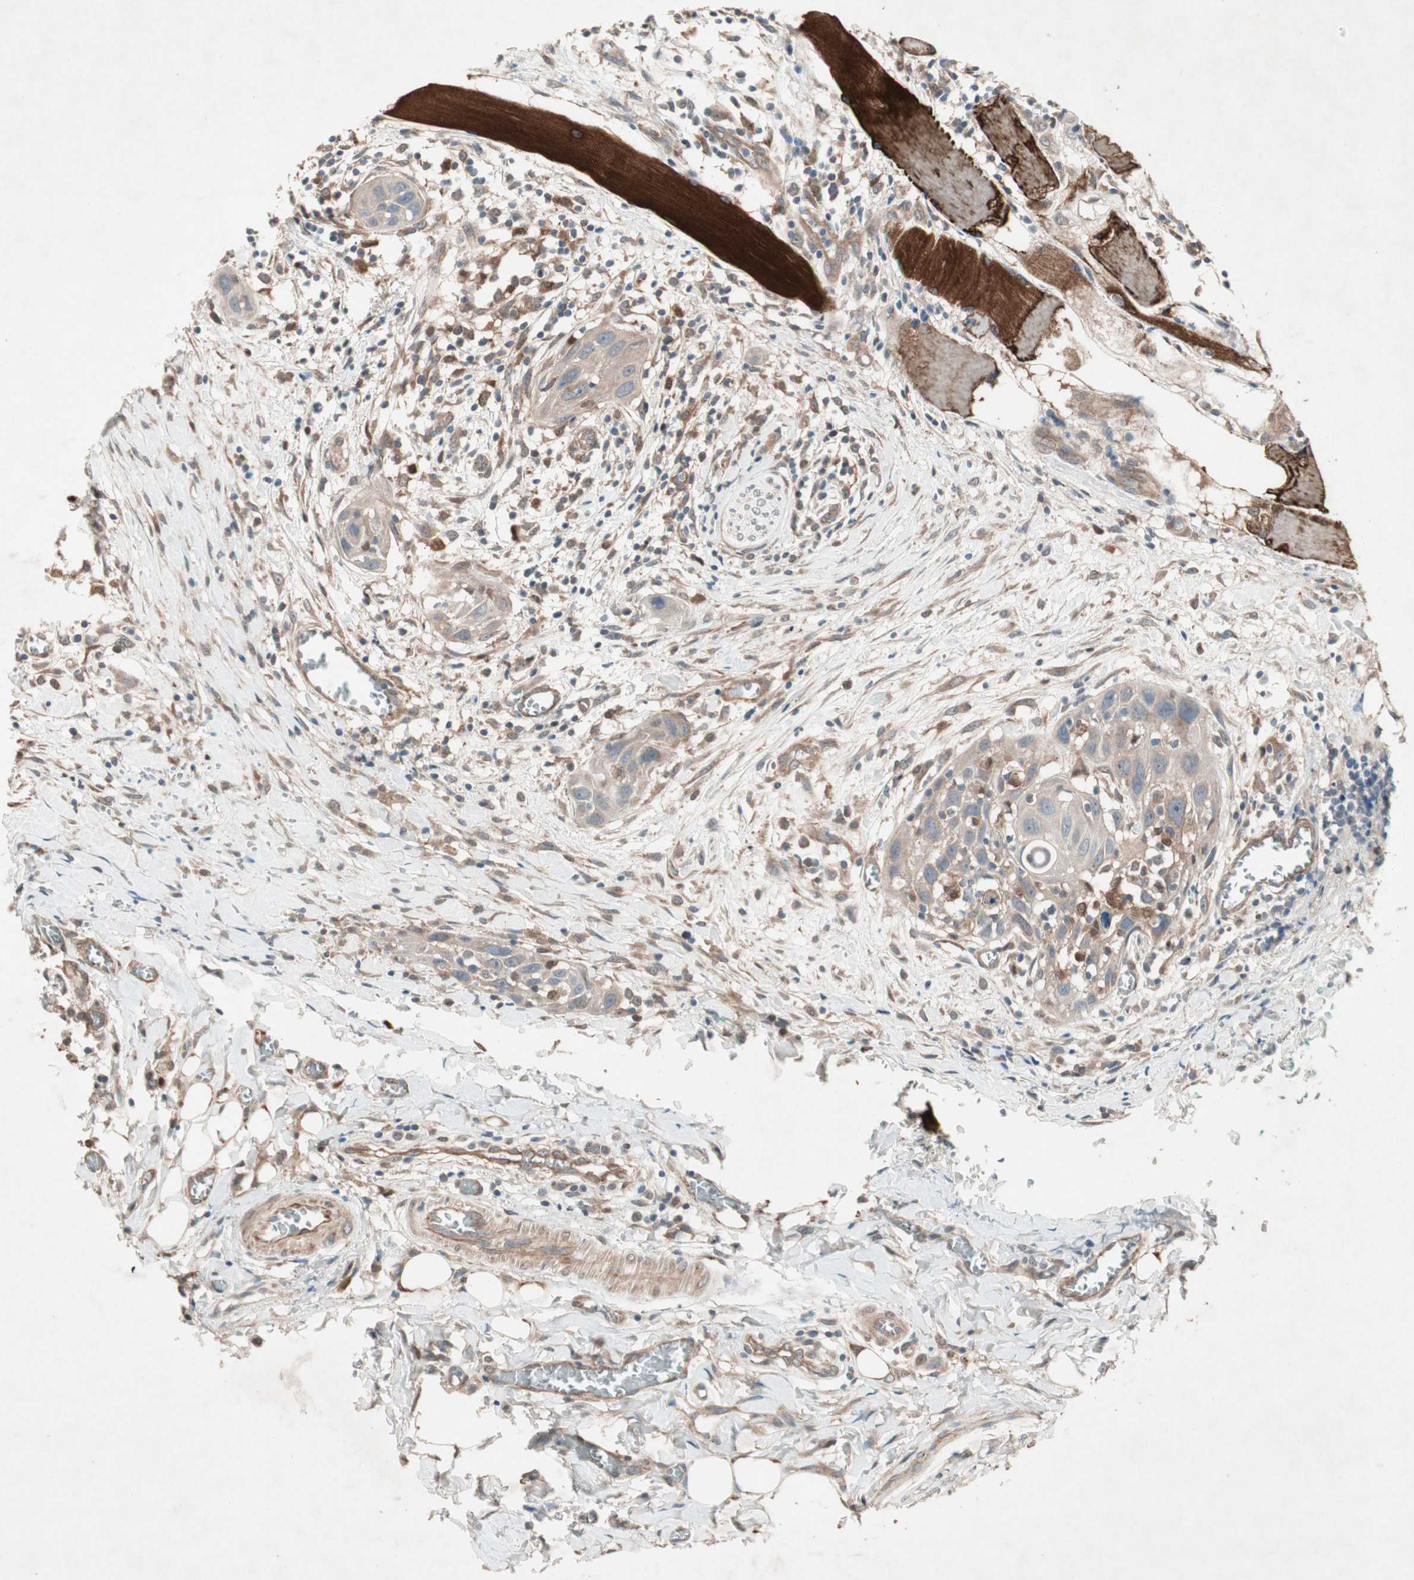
{"staining": {"intensity": "weak", "quantity": "25%-75%", "location": "cytoplasmic/membranous"}, "tissue": "head and neck cancer", "cell_type": "Tumor cells", "image_type": "cancer", "snomed": [{"axis": "morphology", "description": "Normal tissue, NOS"}, {"axis": "morphology", "description": "Squamous cell carcinoma, NOS"}, {"axis": "topography", "description": "Oral tissue"}, {"axis": "topography", "description": "Head-Neck"}], "caption": "A photomicrograph of human head and neck cancer (squamous cell carcinoma) stained for a protein shows weak cytoplasmic/membranous brown staining in tumor cells.", "gene": "SDSL", "patient": {"sex": "female", "age": 50}}